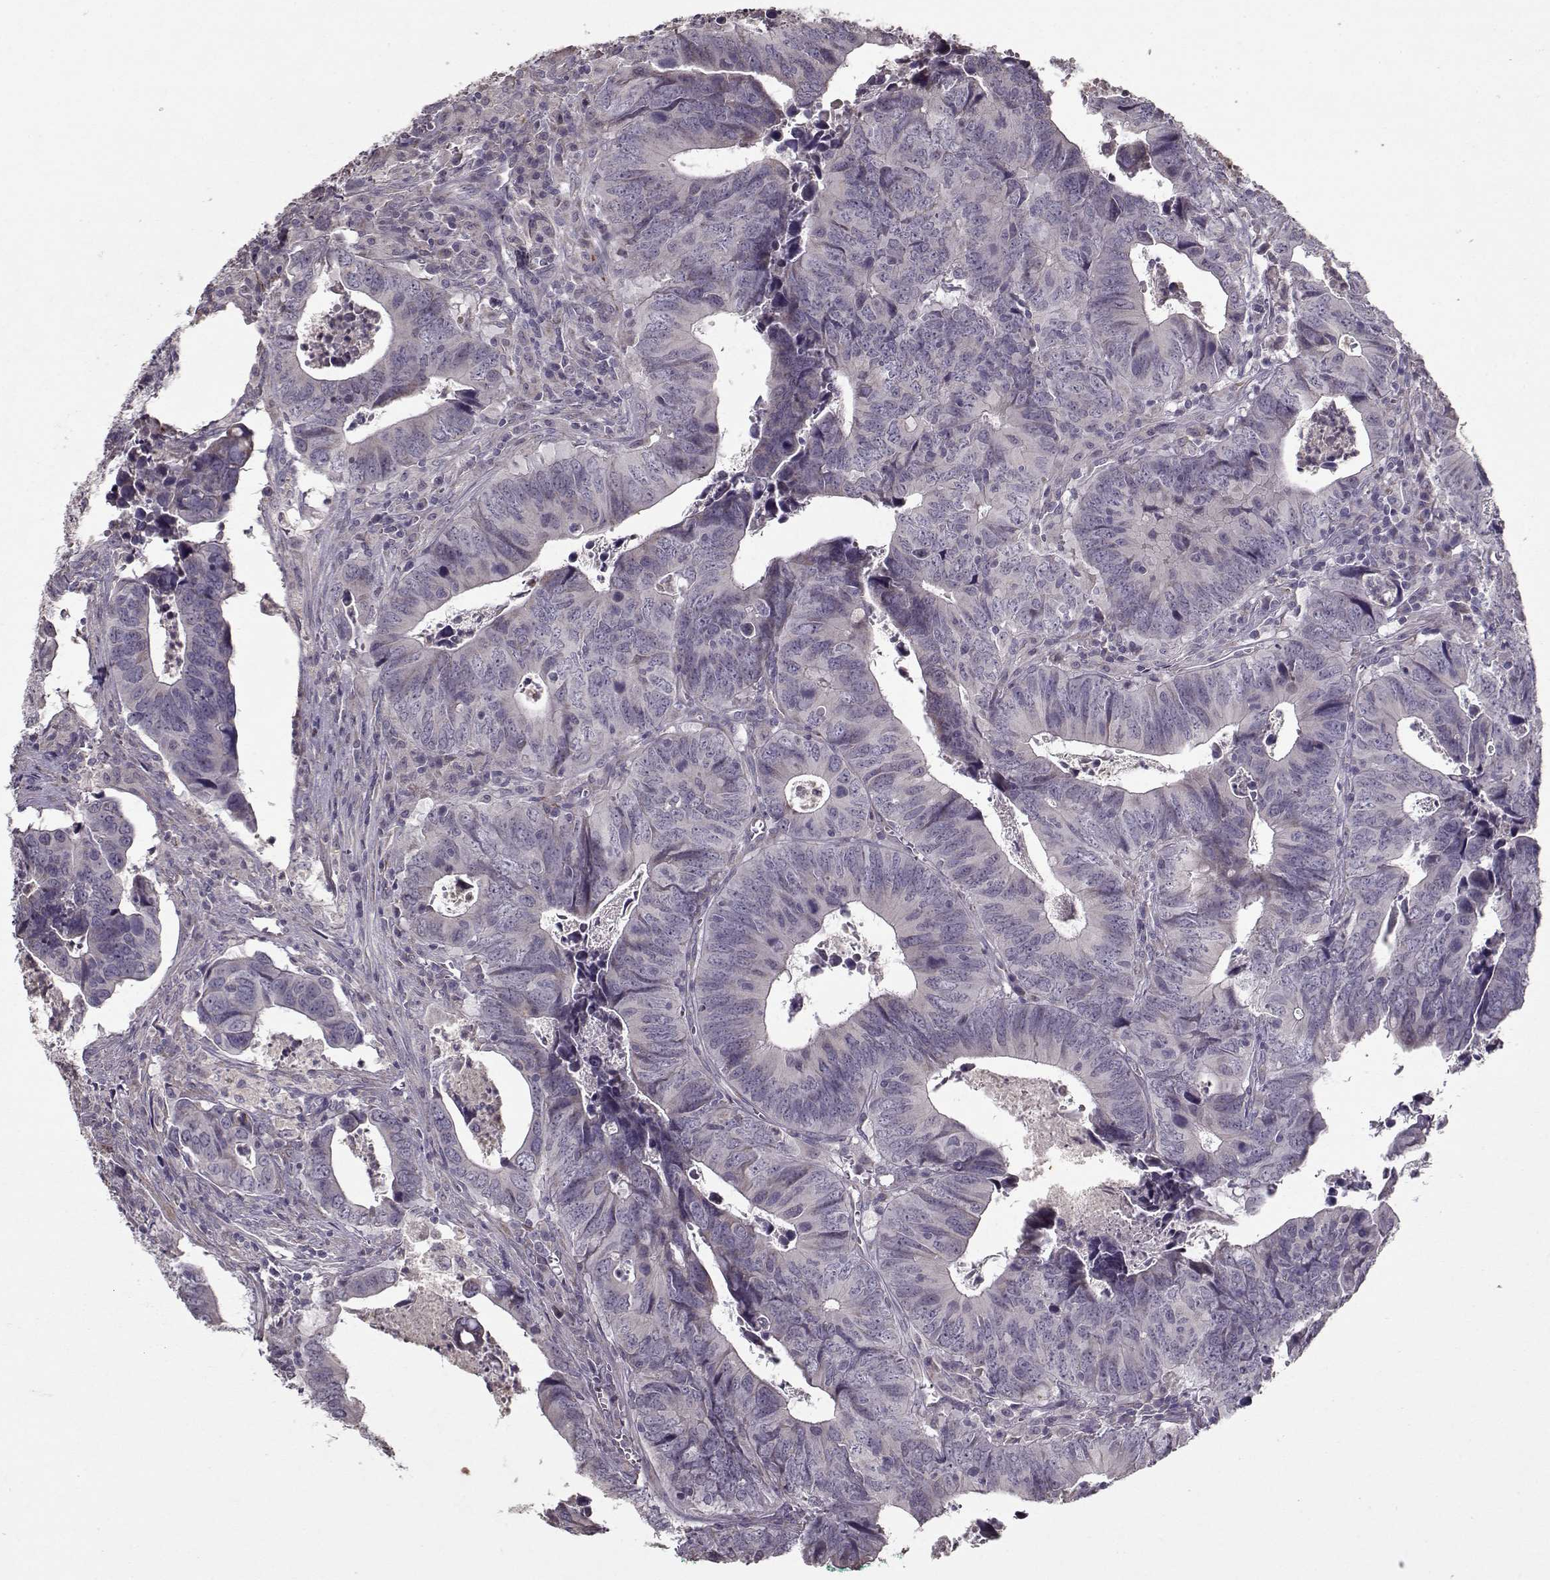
{"staining": {"intensity": "negative", "quantity": "none", "location": "none"}, "tissue": "colorectal cancer", "cell_type": "Tumor cells", "image_type": "cancer", "snomed": [{"axis": "morphology", "description": "Adenocarcinoma, NOS"}, {"axis": "topography", "description": "Colon"}], "caption": "Micrograph shows no protein staining in tumor cells of colorectal cancer tissue.", "gene": "LAMA2", "patient": {"sex": "female", "age": 82}}